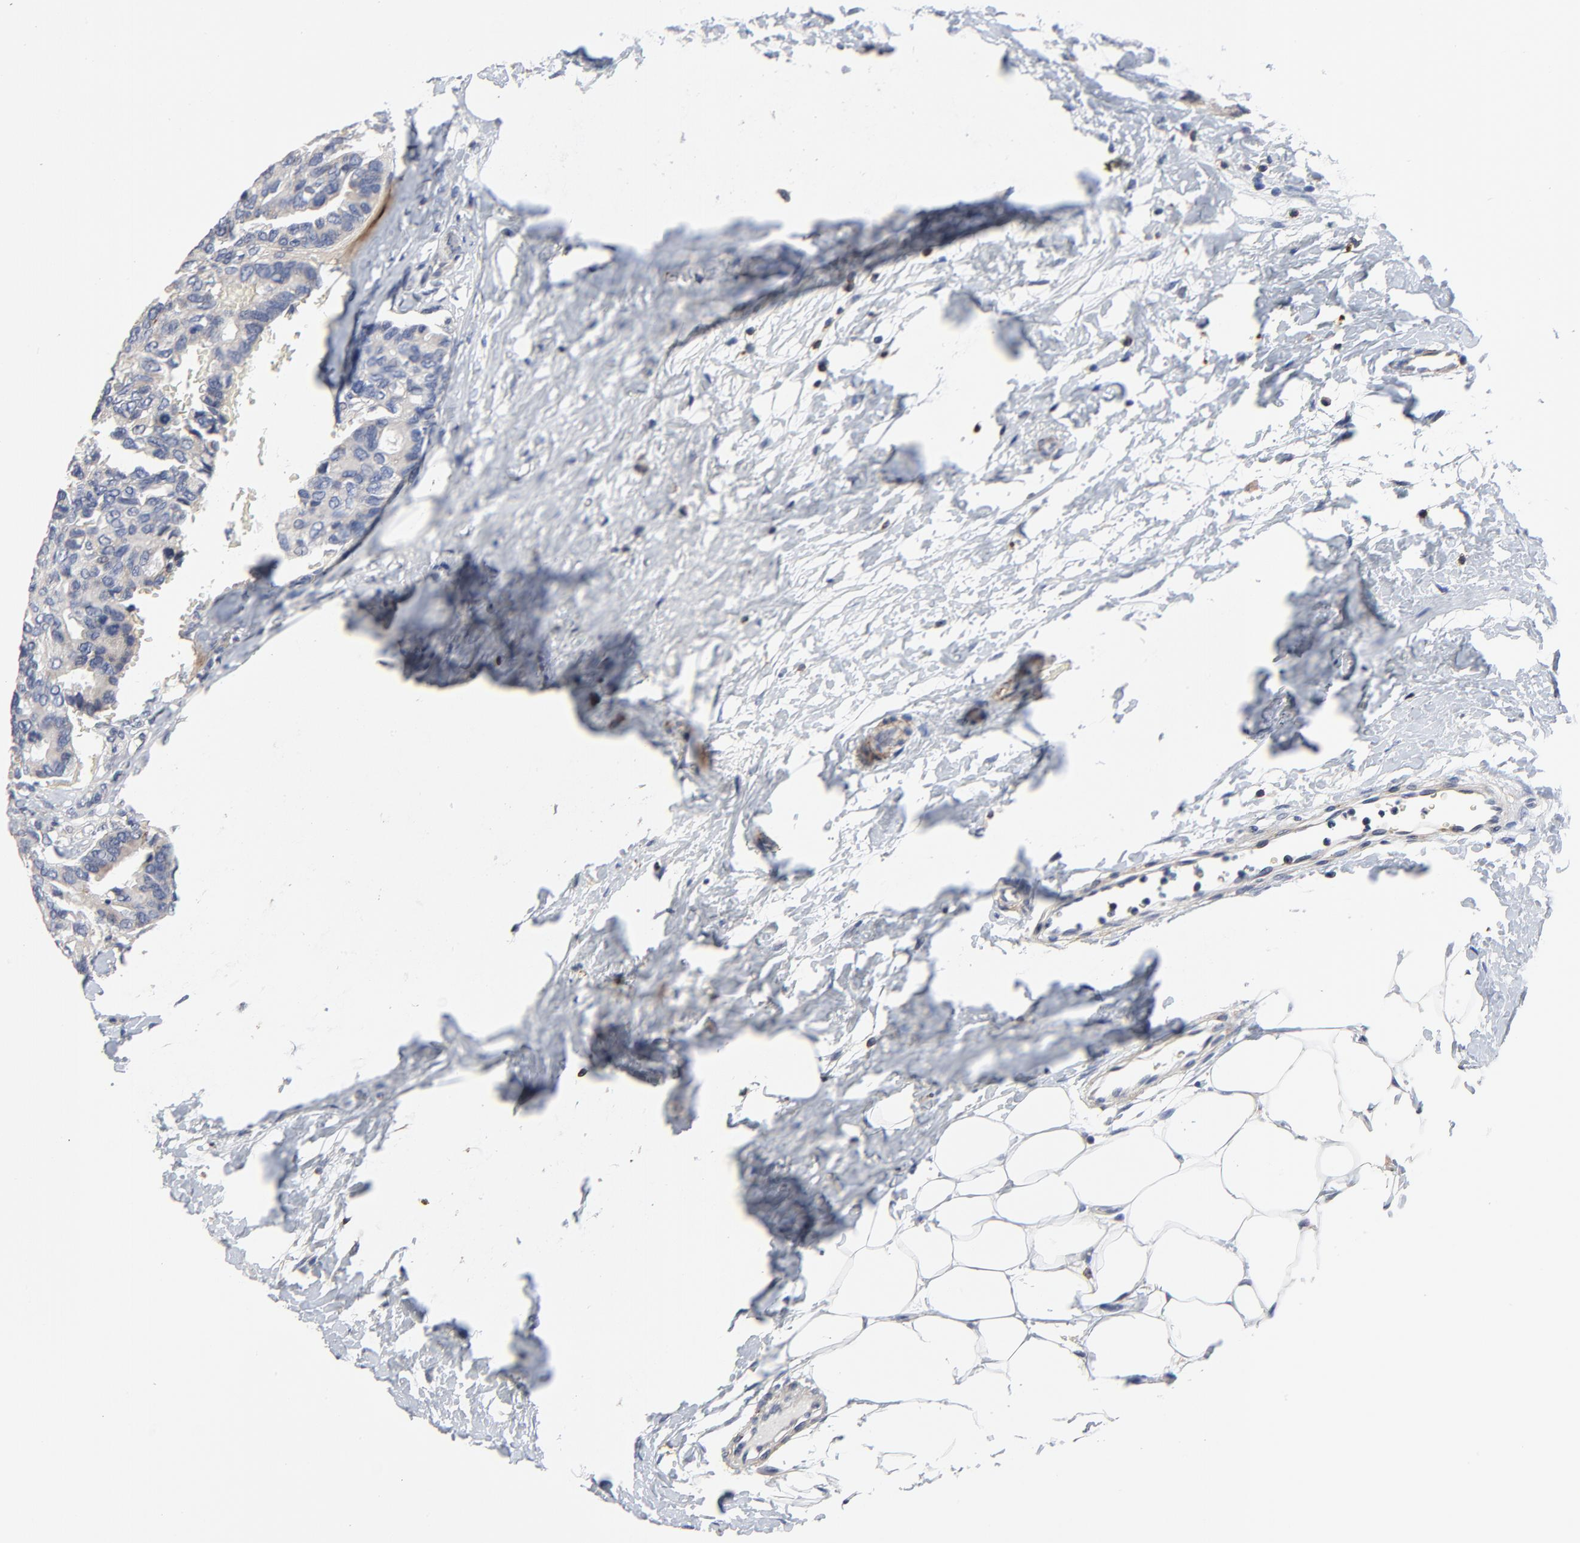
{"staining": {"intensity": "negative", "quantity": "none", "location": "none"}, "tissue": "breast cancer", "cell_type": "Tumor cells", "image_type": "cancer", "snomed": [{"axis": "morphology", "description": "Duct carcinoma"}, {"axis": "topography", "description": "Breast"}], "caption": "There is no significant staining in tumor cells of breast infiltrating ductal carcinoma. (IHC, brightfield microscopy, high magnification).", "gene": "SKAP1", "patient": {"sex": "female", "age": 69}}